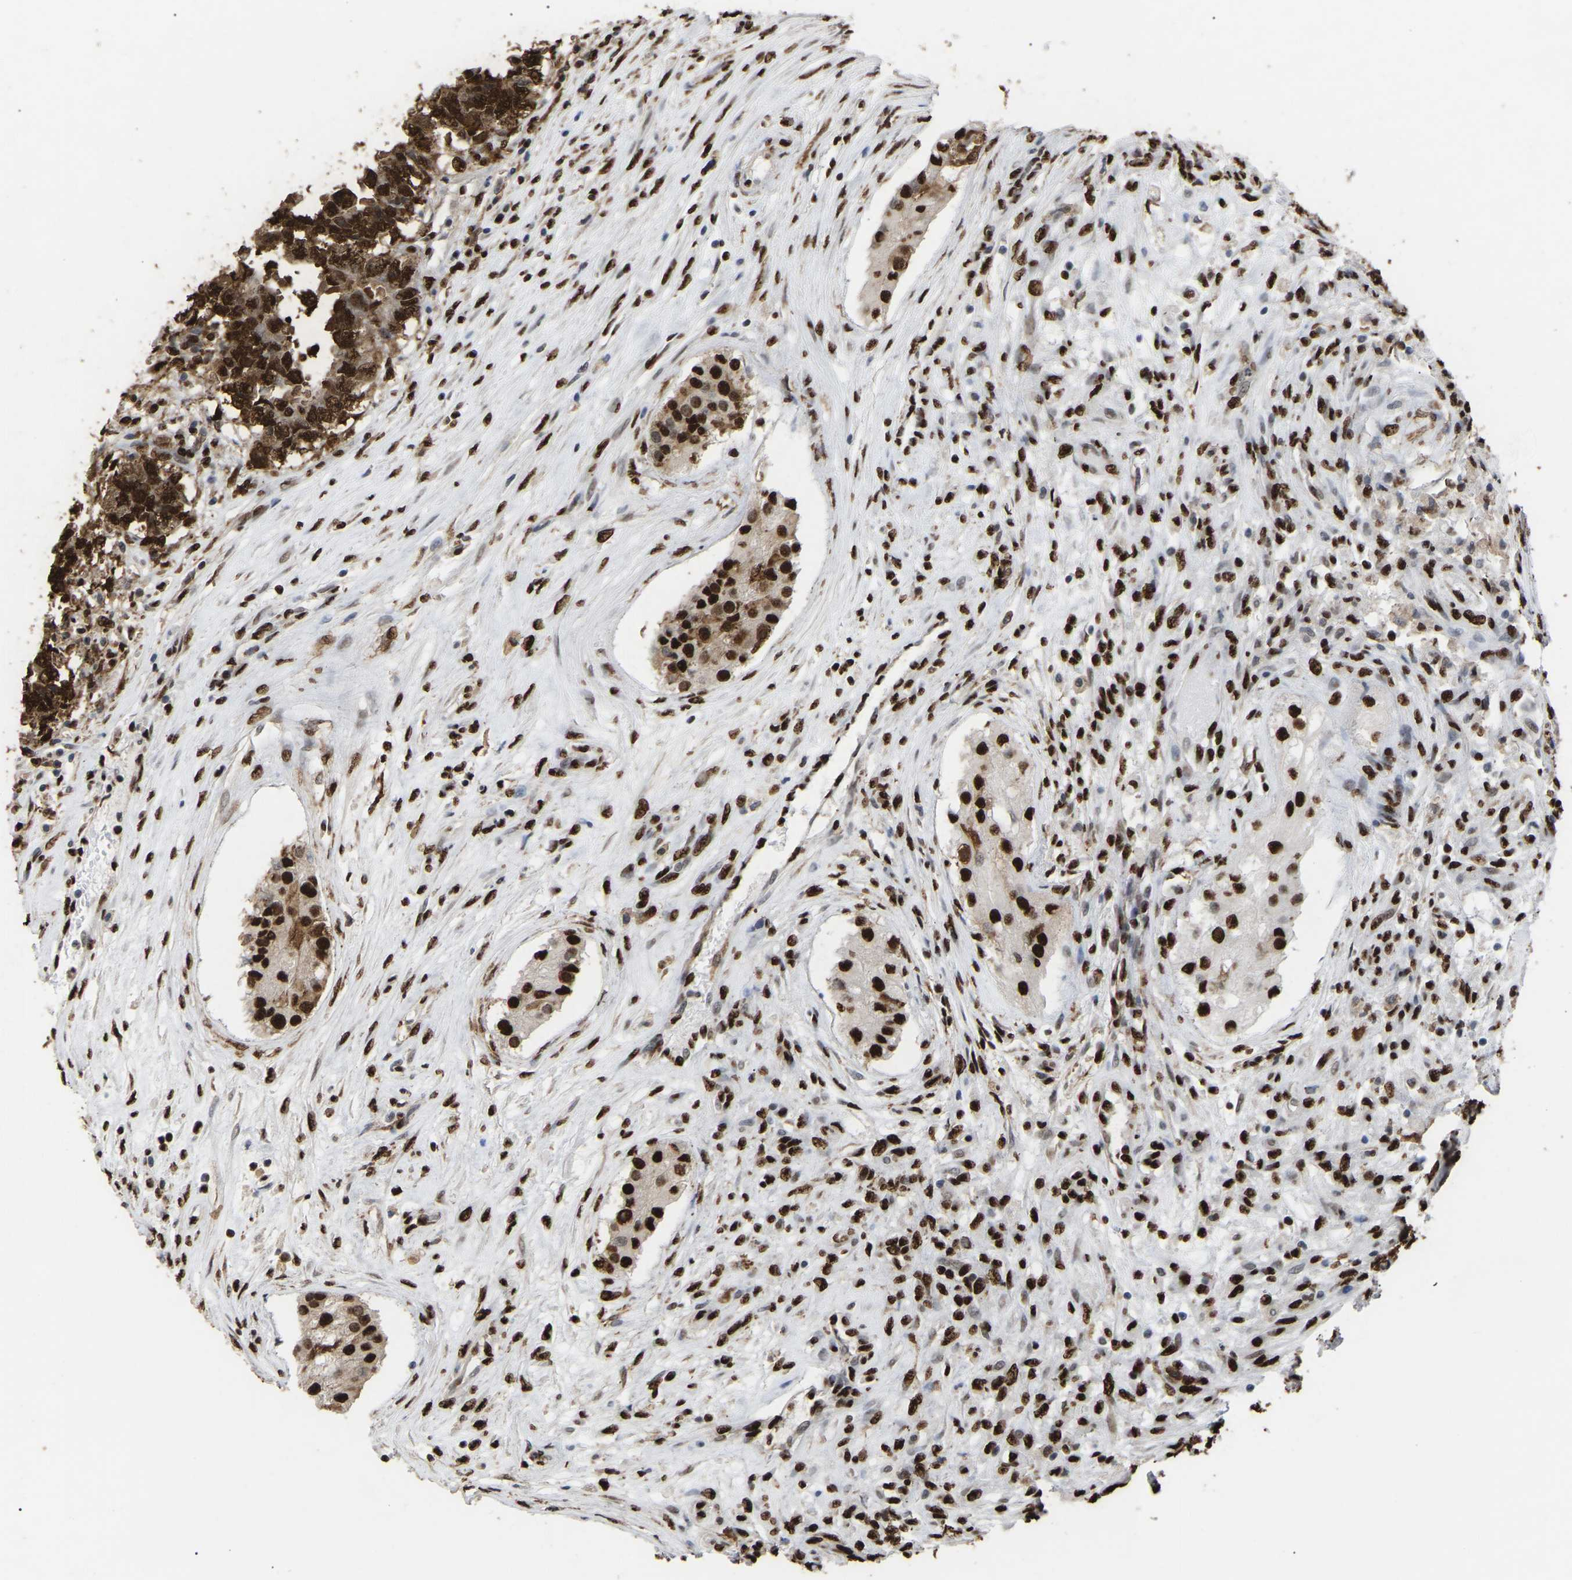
{"staining": {"intensity": "strong", "quantity": ">75%", "location": "cytoplasmic/membranous,nuclear"}, "tissue": "testis cancer", "cell_type": "Tumor cells", "image_type": "cancer", "snomed": [{"axis": "morphology", "description": "Carcinoma, Embryonal, NOS"}, {"axis": "topography", "description": "Testis"}], "caption": "IHC (DAB (3,3'-diaminobenzidine)) staining of human testis cancer (embryonal carcinoma) exhibits strong cytoplasmic/membranous and nuclear protein positivity in about >75% of tumor cells.", "gene": "RBL2", "patient": {"sex": "male", "age": 25}}